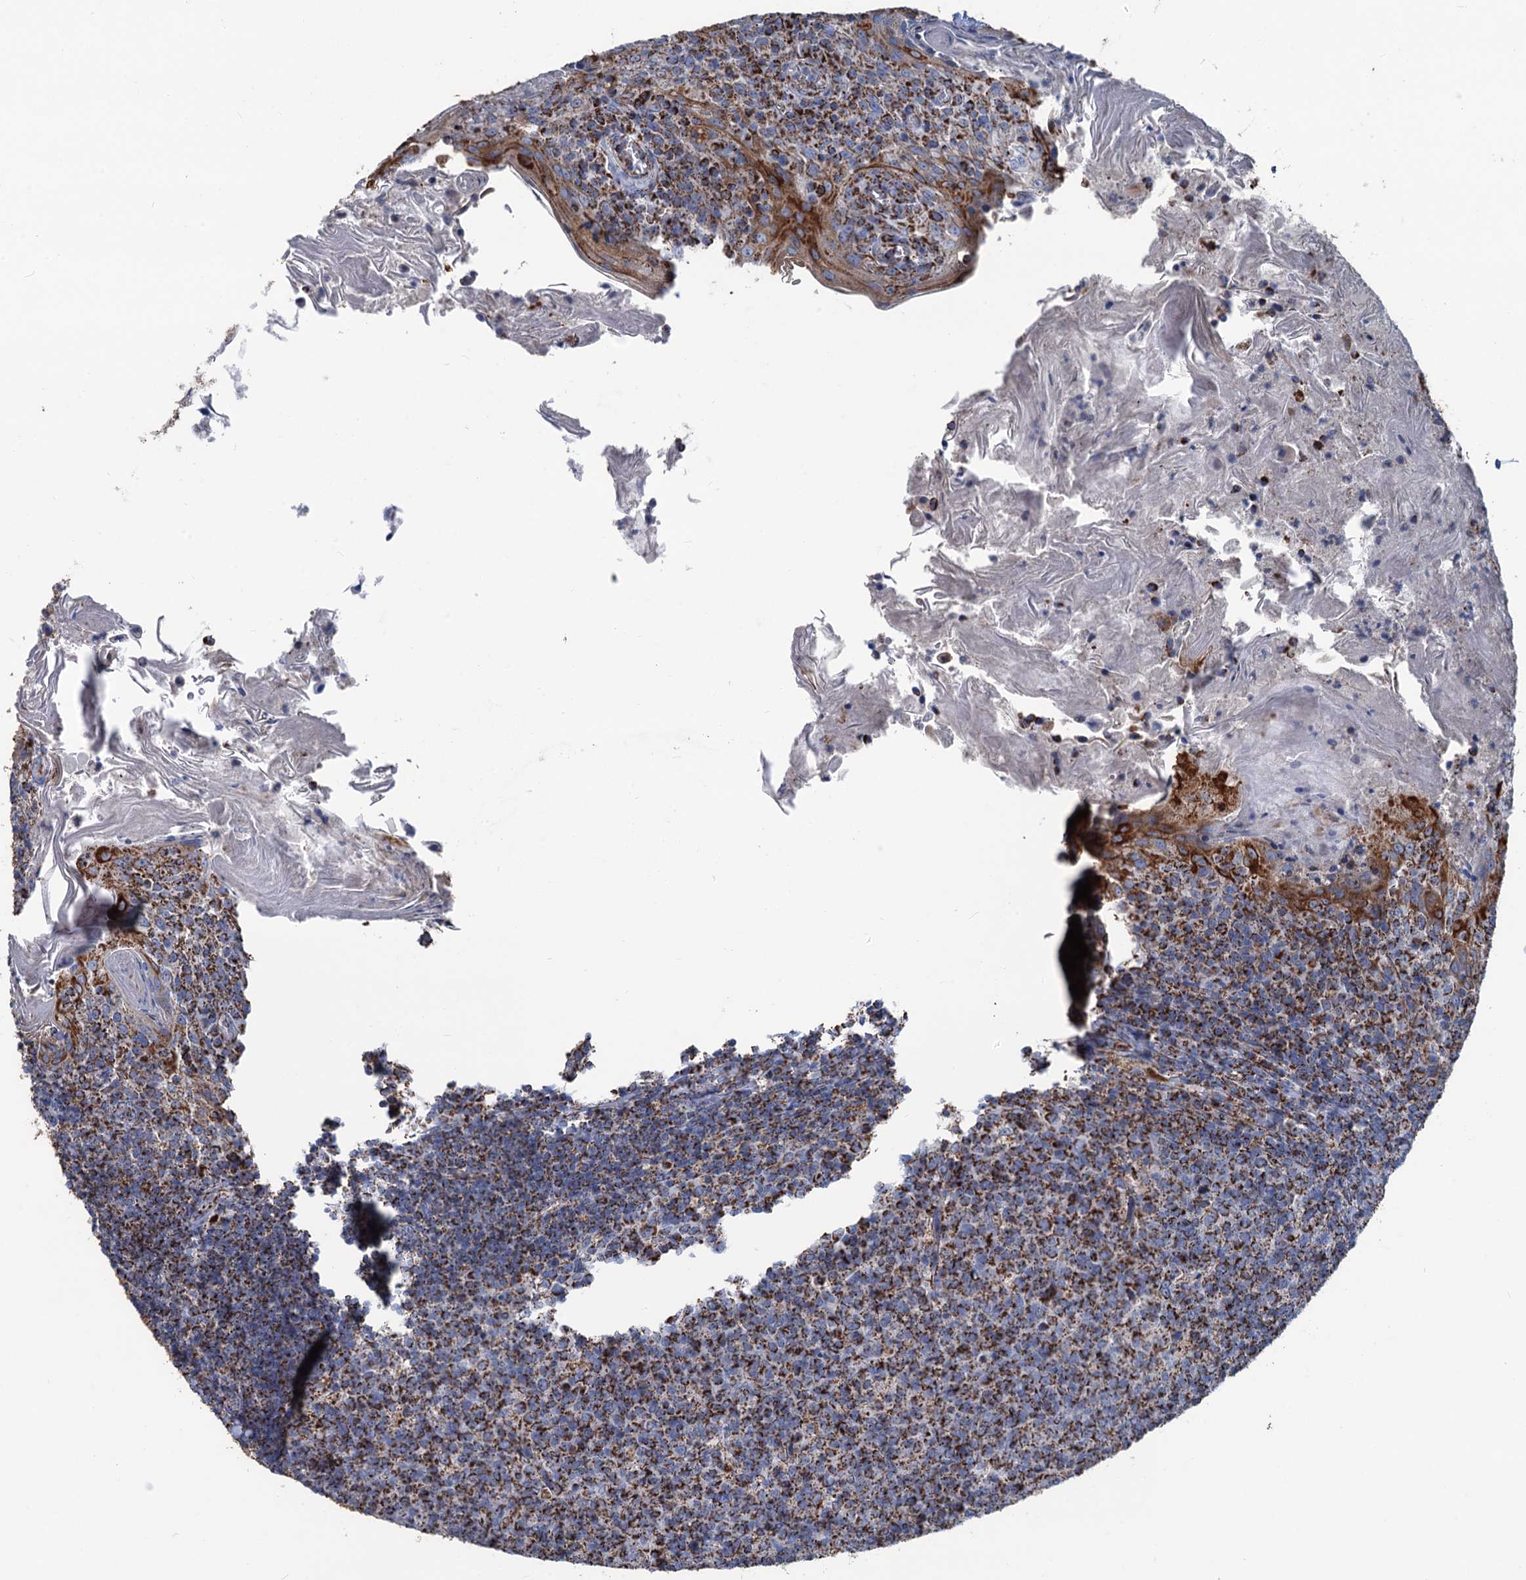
{"staining": {"intensity": "strong", "quantity": ">75%", "location": "cytoplasmic/membranous"}, "tissue": "tonsil", "cell_type": "Germinal center cells", "image_type": "normal", "snomed": [{"axis": "morphology", "description": "Normal tissue, NOS"}, {"axis": "topography", "description": "Tonsil"}], "caption": "This histopathology image reveals IHC staining of benign tonsil, with high strong cytoplasmic/membranous expression in approximately >75% of germinal center cells.", "gene": "IVD", "patient": {"sex": "female", "age": 10}}